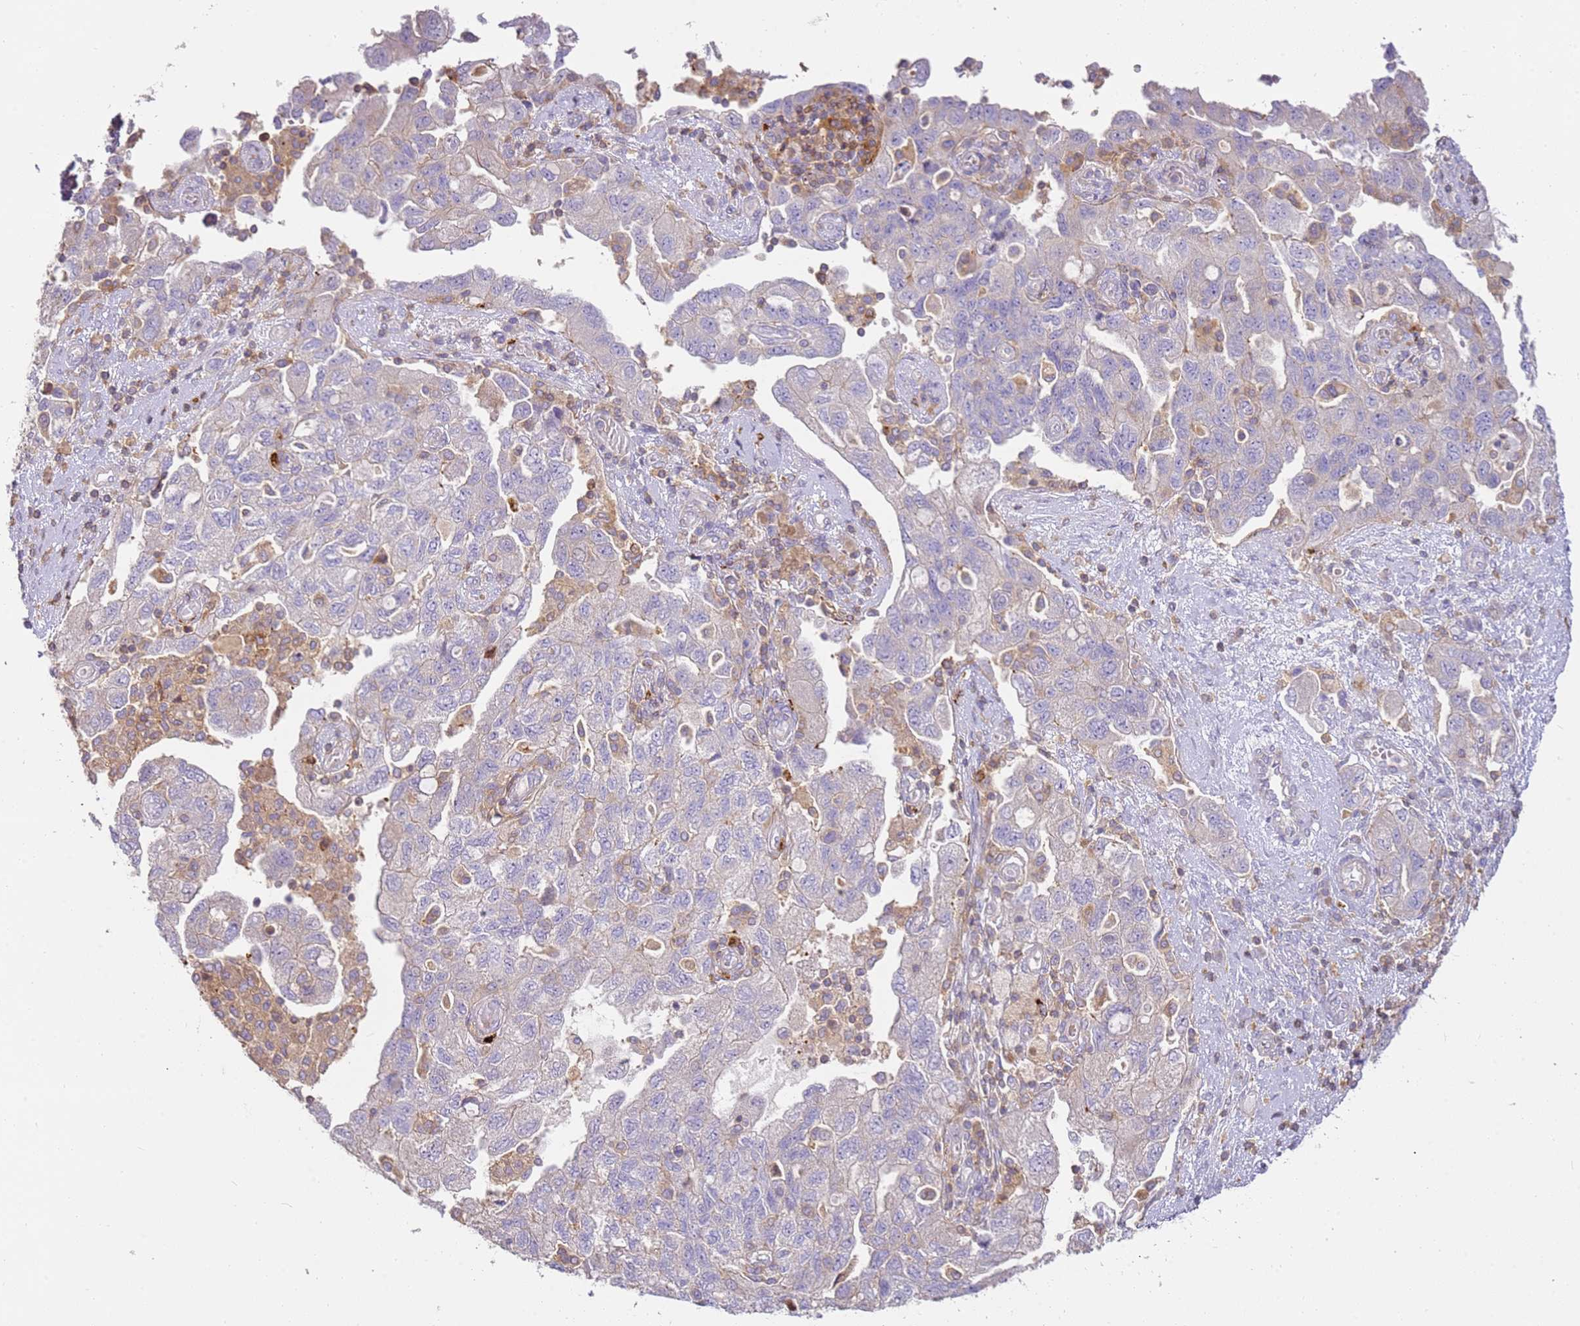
{"staining": {"intensity": "negative", "quantity": "none", "location": "none"}, "tissue": "ovarian cancer", "cell_type": "Tumor cells", "image_type": "cancer", "snomed": [{"axis": "morphology", "description": "Carcinoma, NOS"}, {"axis": "morphology", "description": "Cystadenocarcinoma, serous, NOS"}, {"axis": "topography", "description": "Ovary"}], "caption": "Immunohistochemical staining of ovarian cancer reveals no significant expression in tumor cells.", "gene": "FPR1", "patient": {"sex": "female", "age": 69}}